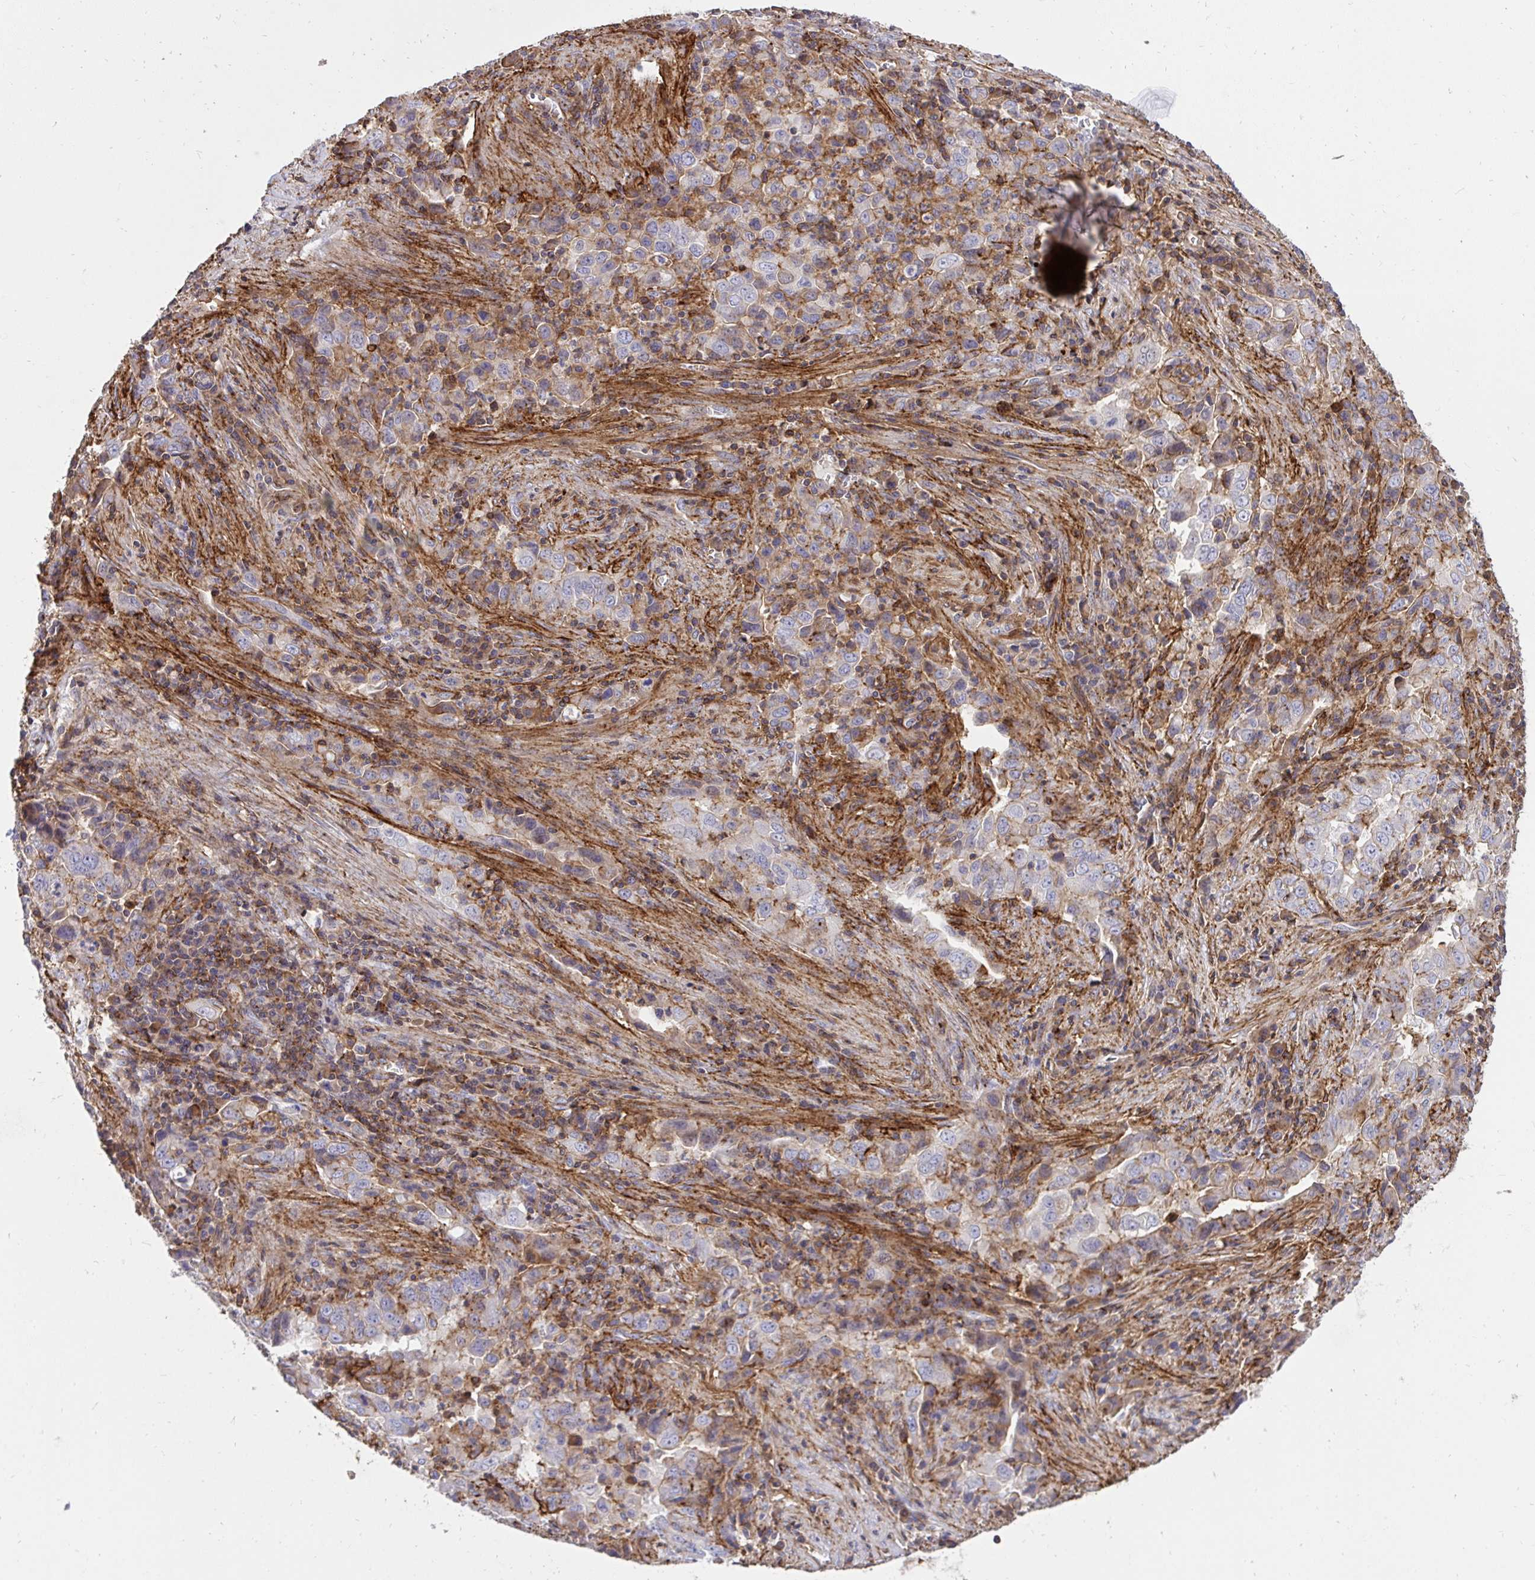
{"staining": {"intensity": "negative", "quantity": "none", "location": "none"}, "tissue": "lung cancer", "cell_type": "Tumor cells", "image_type": "cancer", "snomed": [{"axis": "morphology", "description": "Adenocarcinoma, NOS"}, {"axis": "topography", "description": "Lung"}], "caption": "This is a image of IHC staining of lung cancer, which shows no staining in tumor cells.", "gene": "ERI1", "patient": {"sex": "male", "age": 67}}